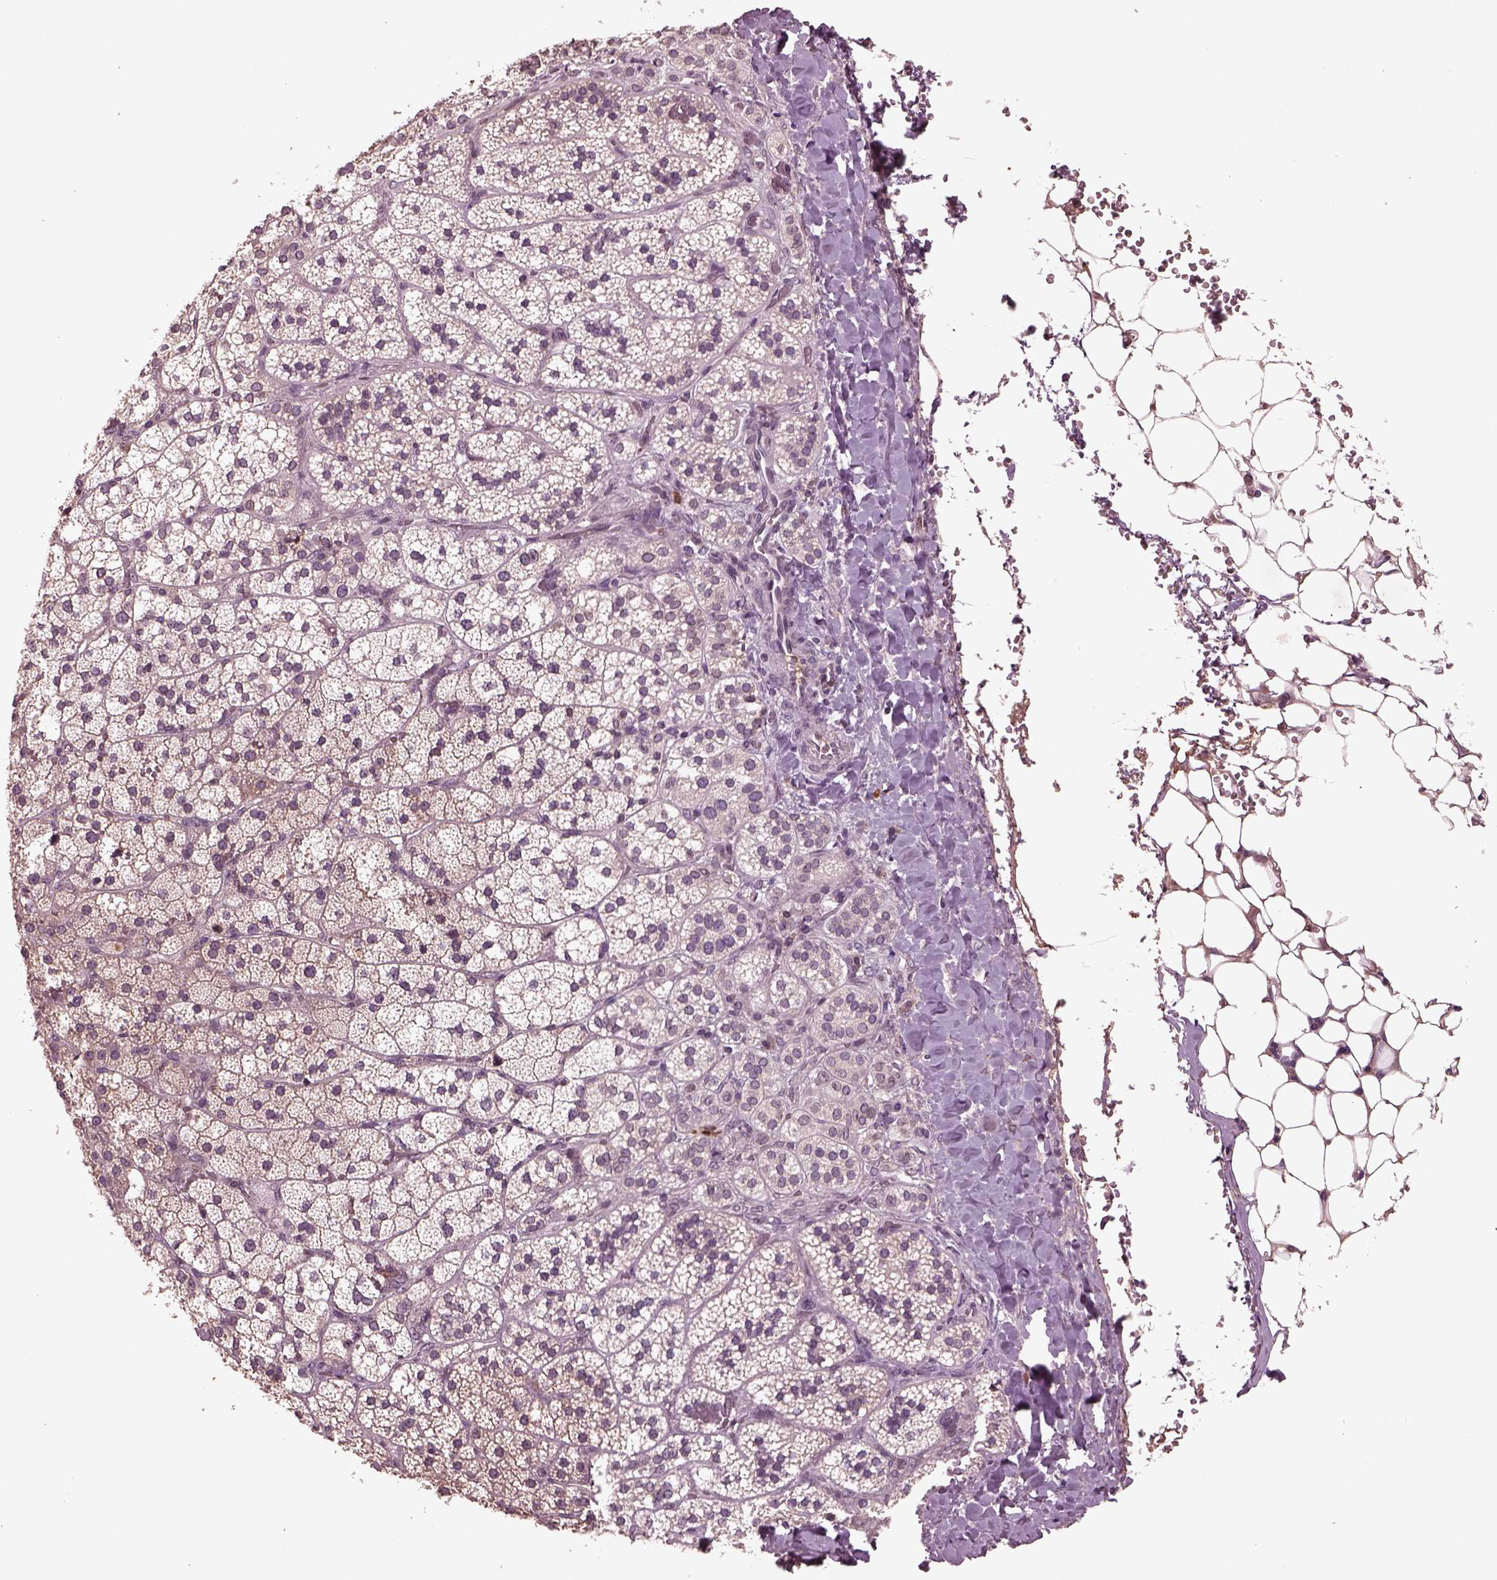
{"staining": {"intensity": "moderate", "quantity": "<25%", "location": "cytoplasmic/membranous"}, "tissue": "adrenal gland", "cell_type": "Glandular cells", "image_type": "normal", "snomed": [{"axis": "morphology", "description": "Normal tissue, NOS"}, {"axis": "topography", "description": "Adrenal gland"}], "caption": "Protein staining by immunohistochemistry (IHC) shows moderate cytoplasmic/membranous expression in approximately <25% of glandular cells in unremarkable adrenal gland.", "gene": "PTX4", "patient": {"sex": "male", "age": 53}}